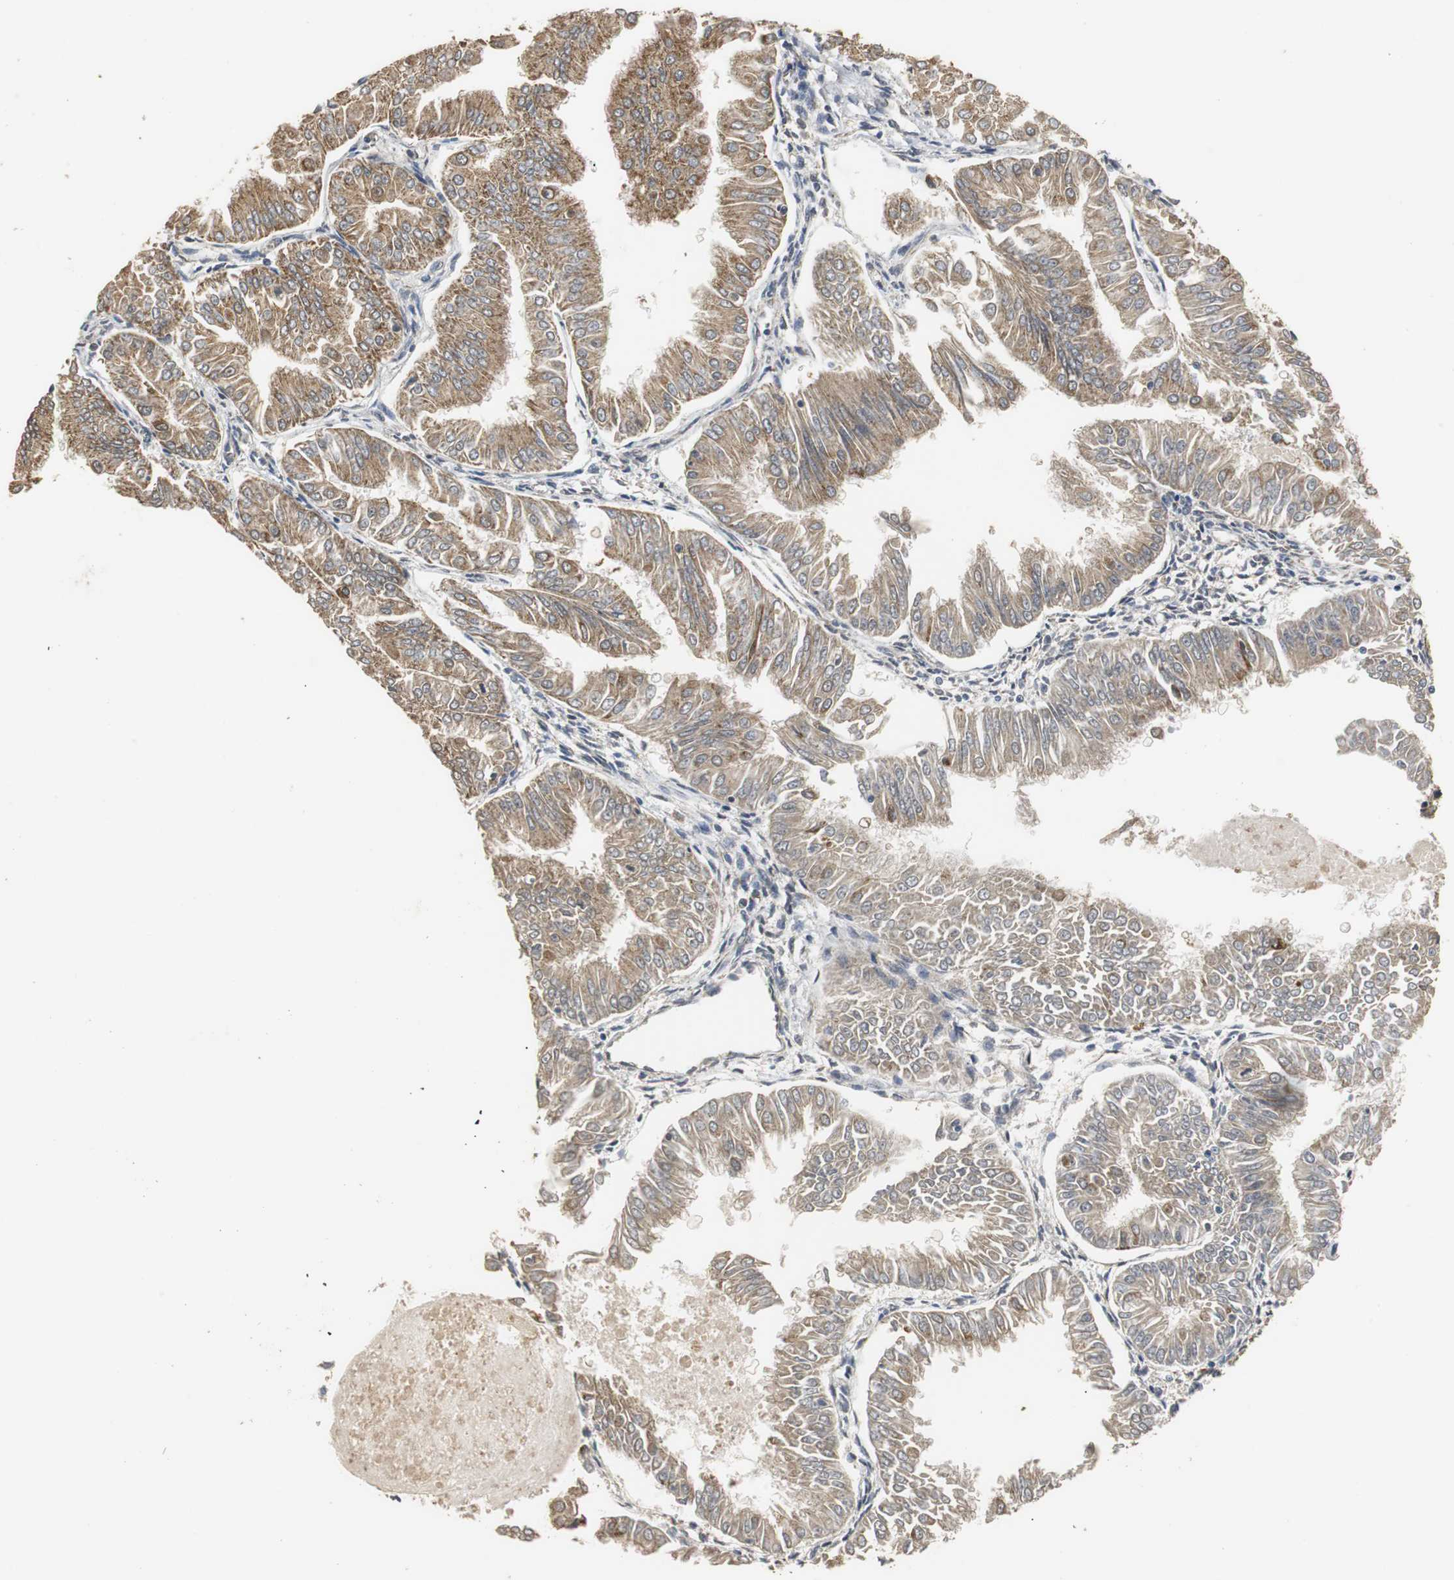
{"staining": {"intensity": "moderate", "quantity": ">75%", "location": "cytoplasmic/membranous"}, "tissue": "endometrial cancer", "cell_type": "Tumor cells", "image_type": "cancer", "snomed": [{"axis": "morphology", "description": "Adenocarcinoma, NOS"}, {"axis": "topography", "description": "Endometrium"}], "caption": "Adenocarcinoma (endometrial) stained with a brown dye demonstrates moderate cytoplasmic/membranous positive expression in about >75% of tumor cells.", "gene": "HMGCL", "patient": {"sex": "female", "age": 53}}